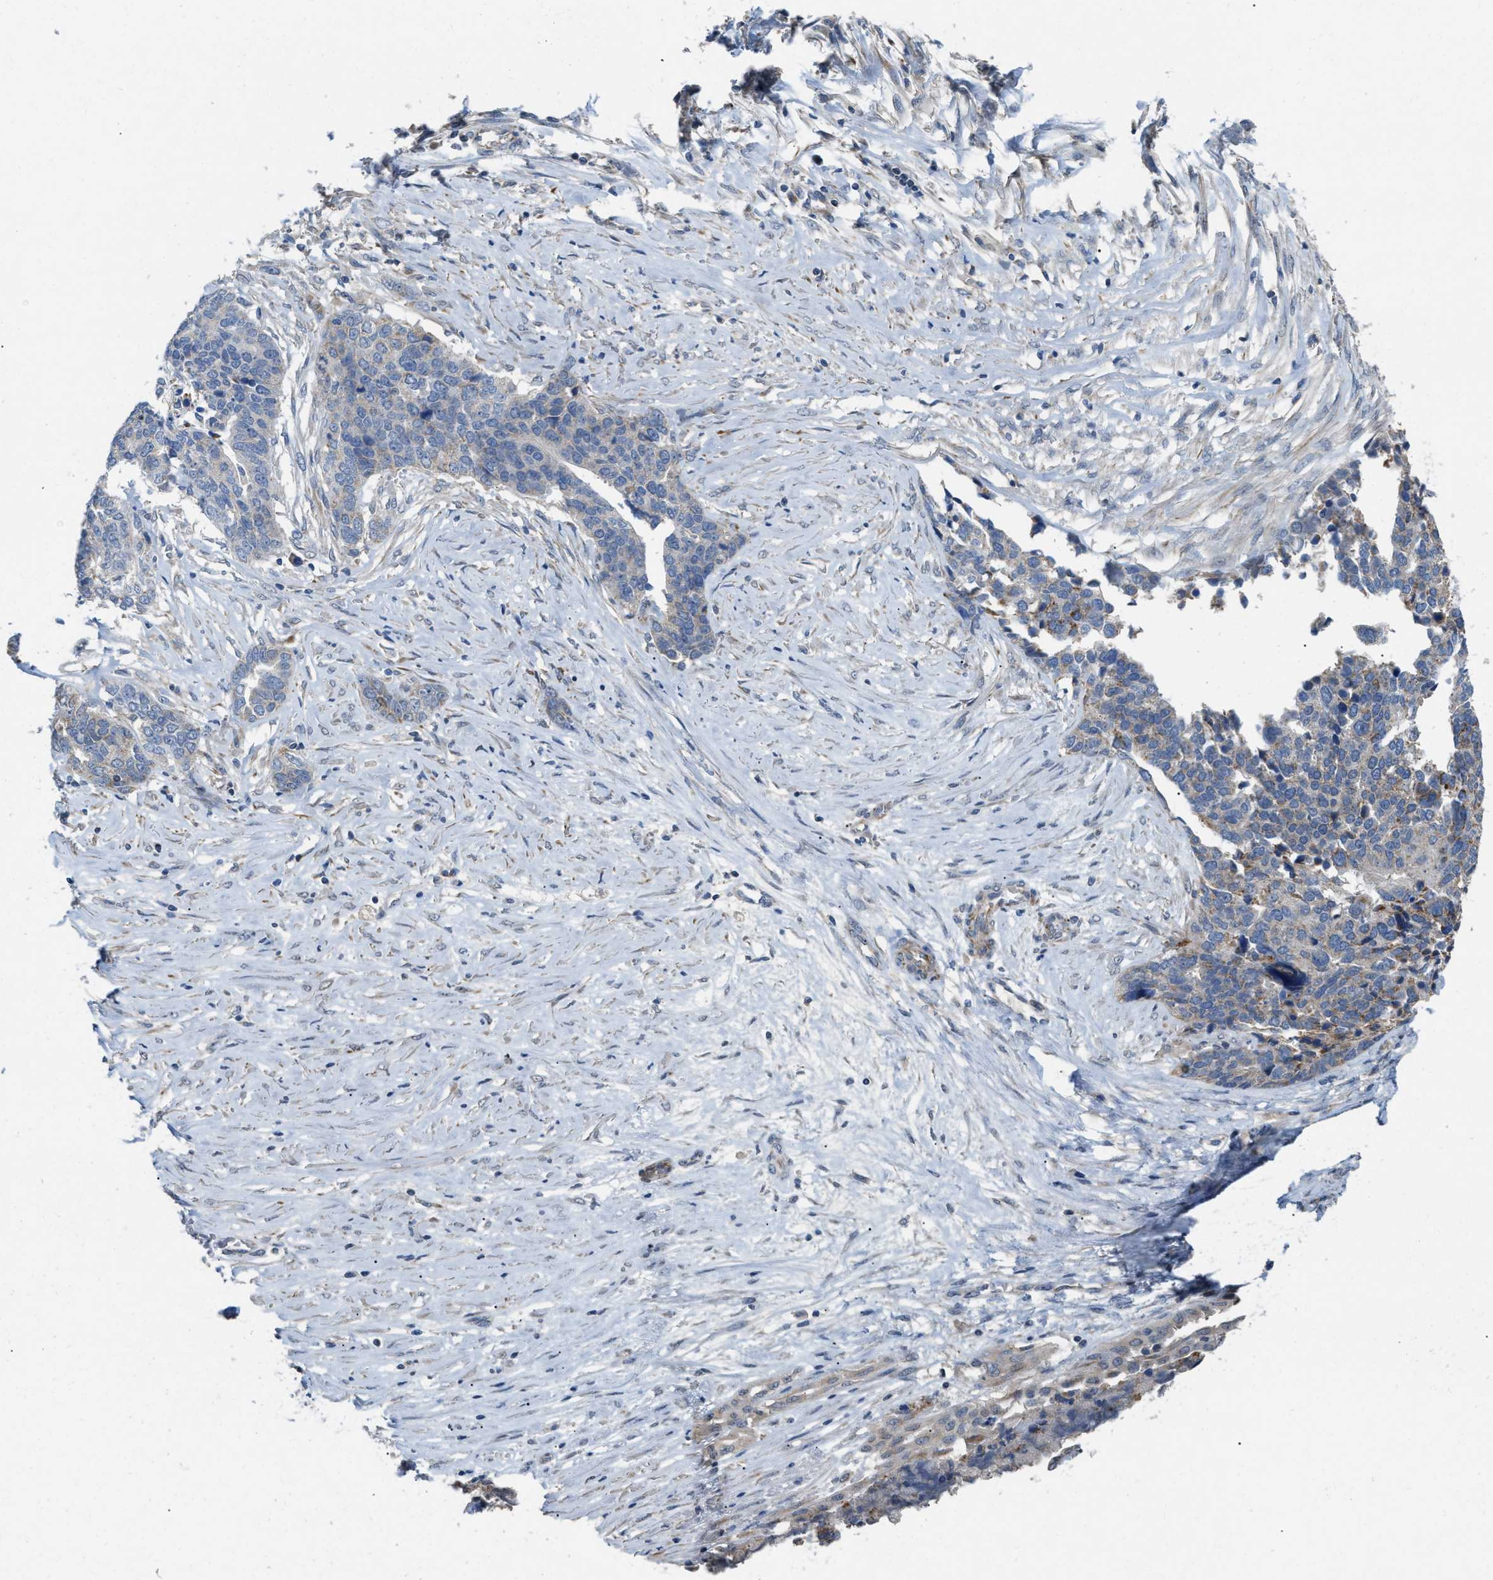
{"staining": {"intensity": "moderate", "quantity": "<25%", "location": "cytoplasmic/membranous"}, "tissue": "ovarian cancer", "cell_type": "Tumor cells", "image_type": "cancer", "snomed": [{"axis": "morphology", "description": "Cystadenocarcinoma, serous, NOS"}, {"axis": "topography", "description": "Ovary"}], "caption": "Immunohistochemical staining of human serous cystadenocarcinoma (ovarian) shows low levels of moderate cytoplasmic/membranous expression in about <25% of tumor cells.", "gene": "DHX58", "patient": {"sex": "female", "age": 44}}